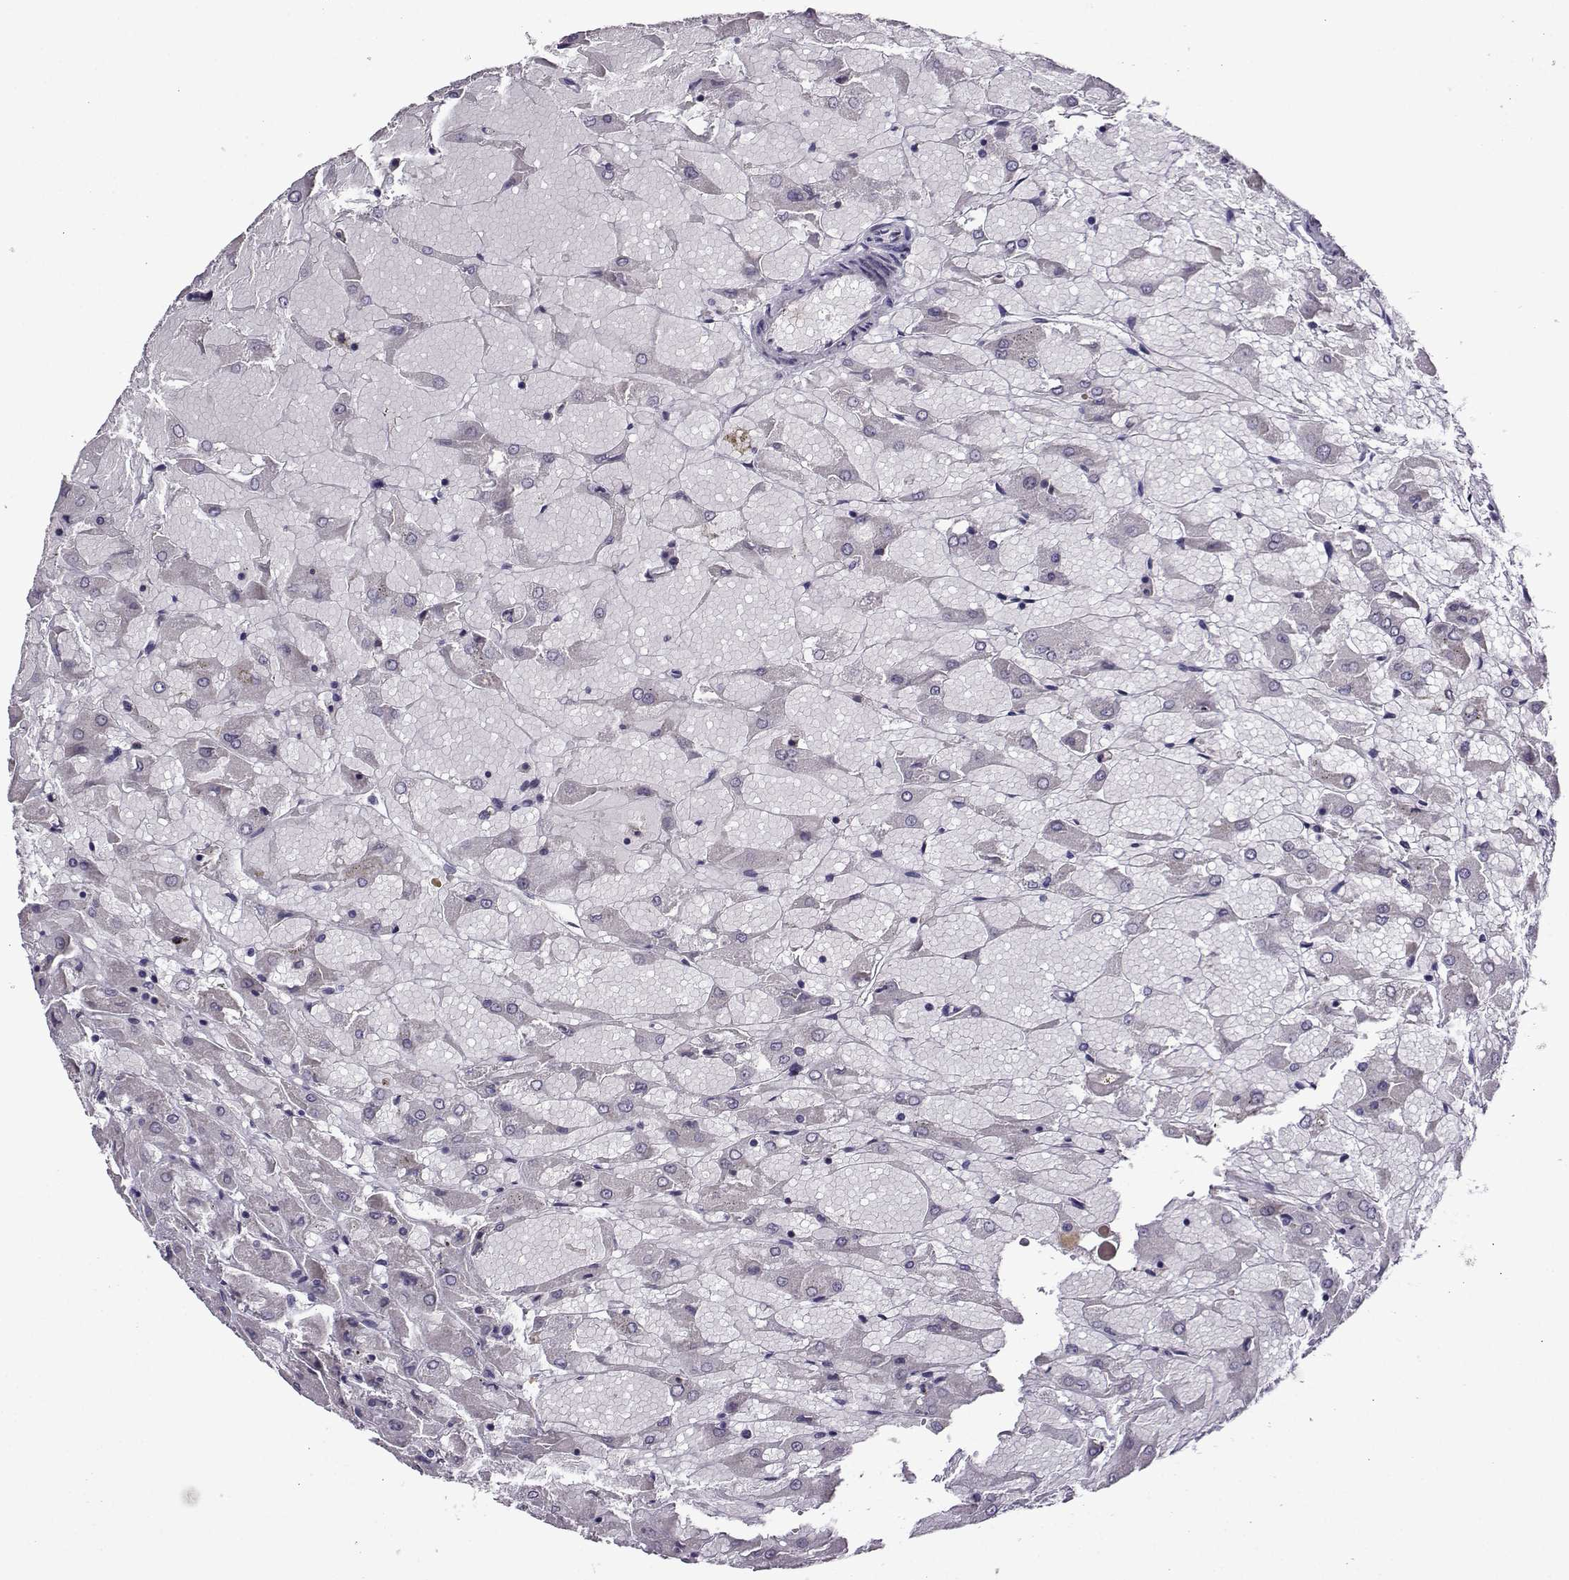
{"staining": {"intensity": "negative", "quantity": "none", "location": "none"}, "tissue": "renal cancer", "cell_type": "Tumor cells", "image_type": "cancer", "snomed": [{"axis": "morphology", "description": "Adenocarcinoma, NOS"}, {"axis": "topography", "description": "Kidney"}], "caption": "The micrograph shows no significant expression in tumor cells of renal cancer. Nuclei are stained in blue.", "gene": "DDX20", "patient": {"sex": "male", "age": 72}}